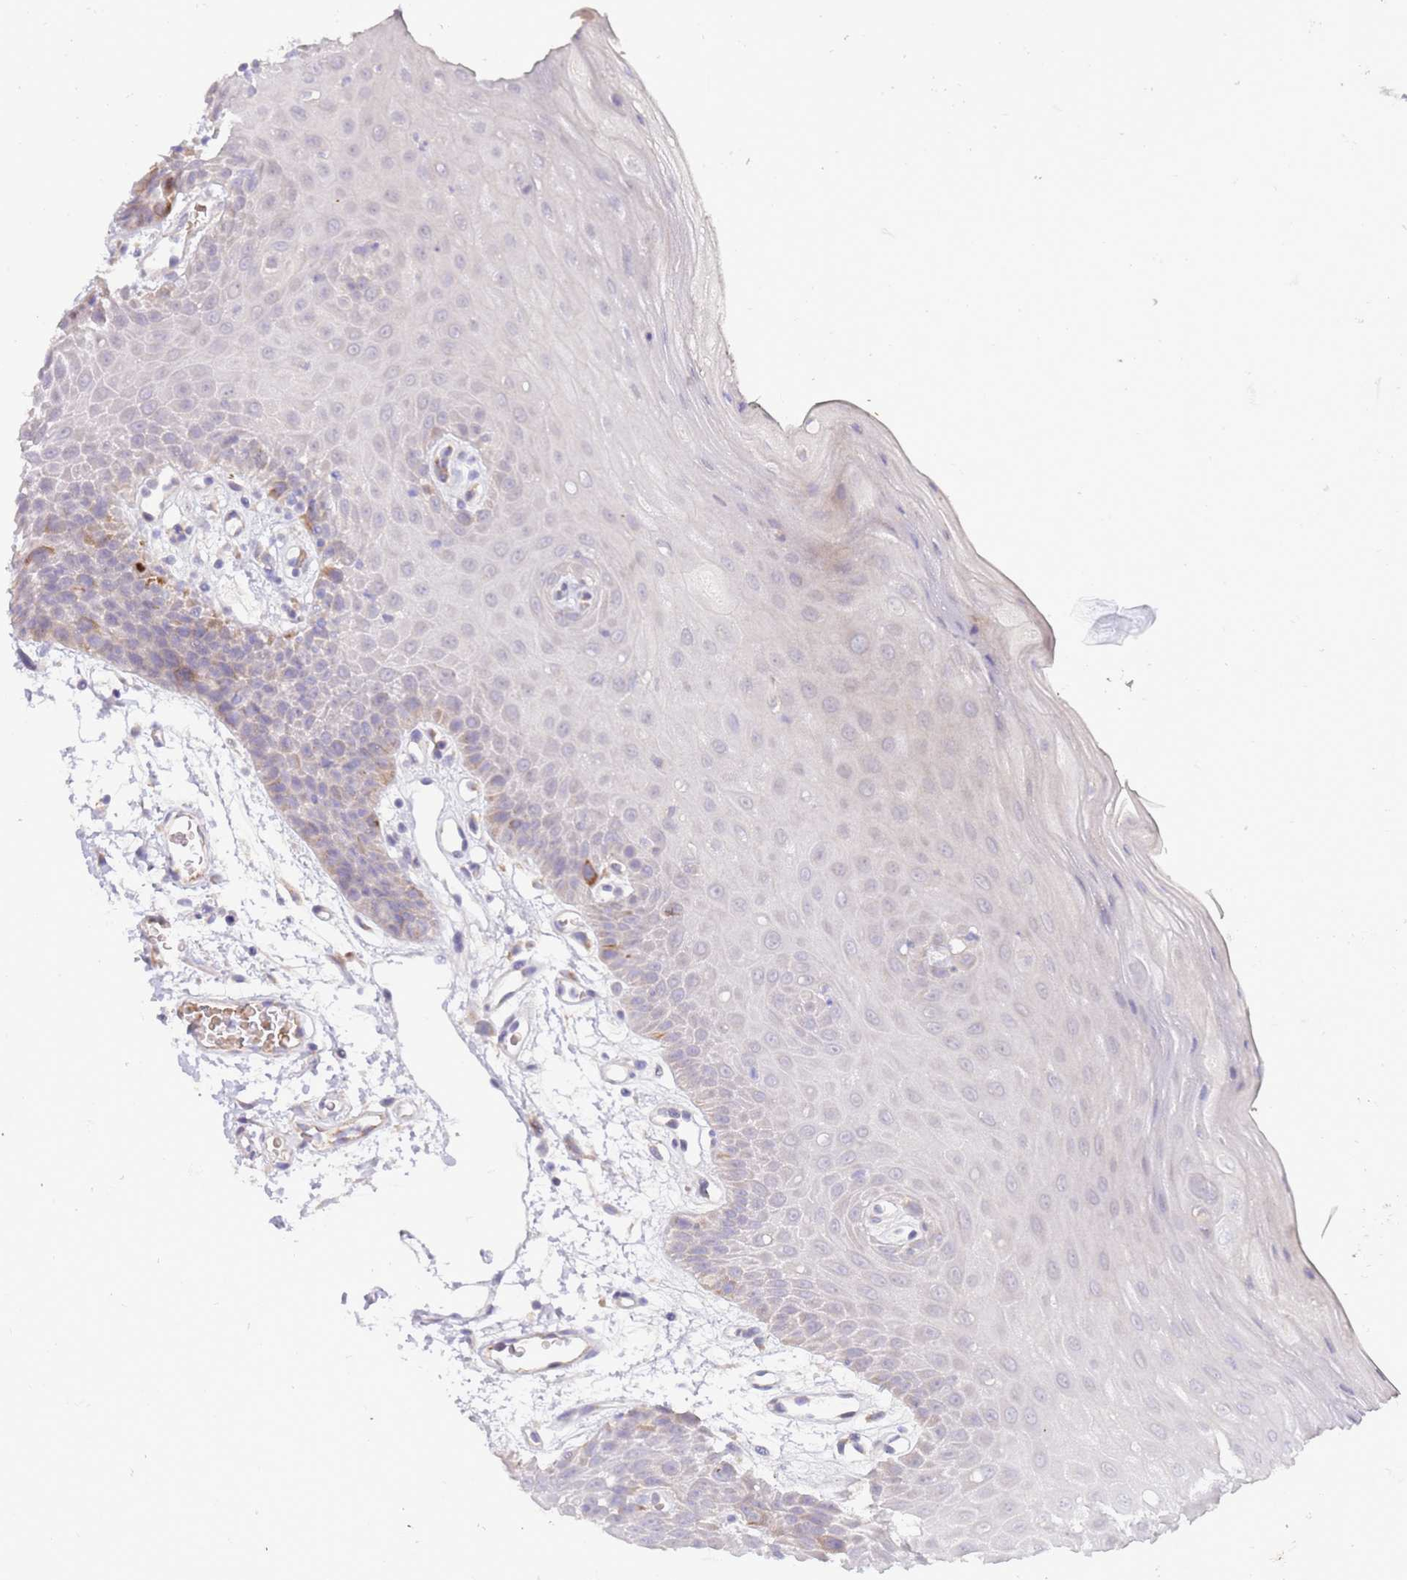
{"staining": {"intensity": "moderate", "quantity": "<25%", "location": "cytoplasmic/membranous"}, "tissue": "oral mucosa", "cell_type": "Squamous epithelial cells", "image_type": "normal", "snomed": [{"axis": "morphology", "description": "Normal tissue, NOS"}, {"axis": "topography", "description": "Oral tissue"}, {"axis": "topography", "description": "Tounge, NOS"}], "caption": "DAB (3,3'-diaminobenzidine) immunohistochemical staining of unremarkable human oral mucosa shows moderate cytoplasmic/membranous protein staining in approximately <25% of squamous epithelial cells.", "gene": "NMUR2", "patient": {"sex": "female", "age": 59}}